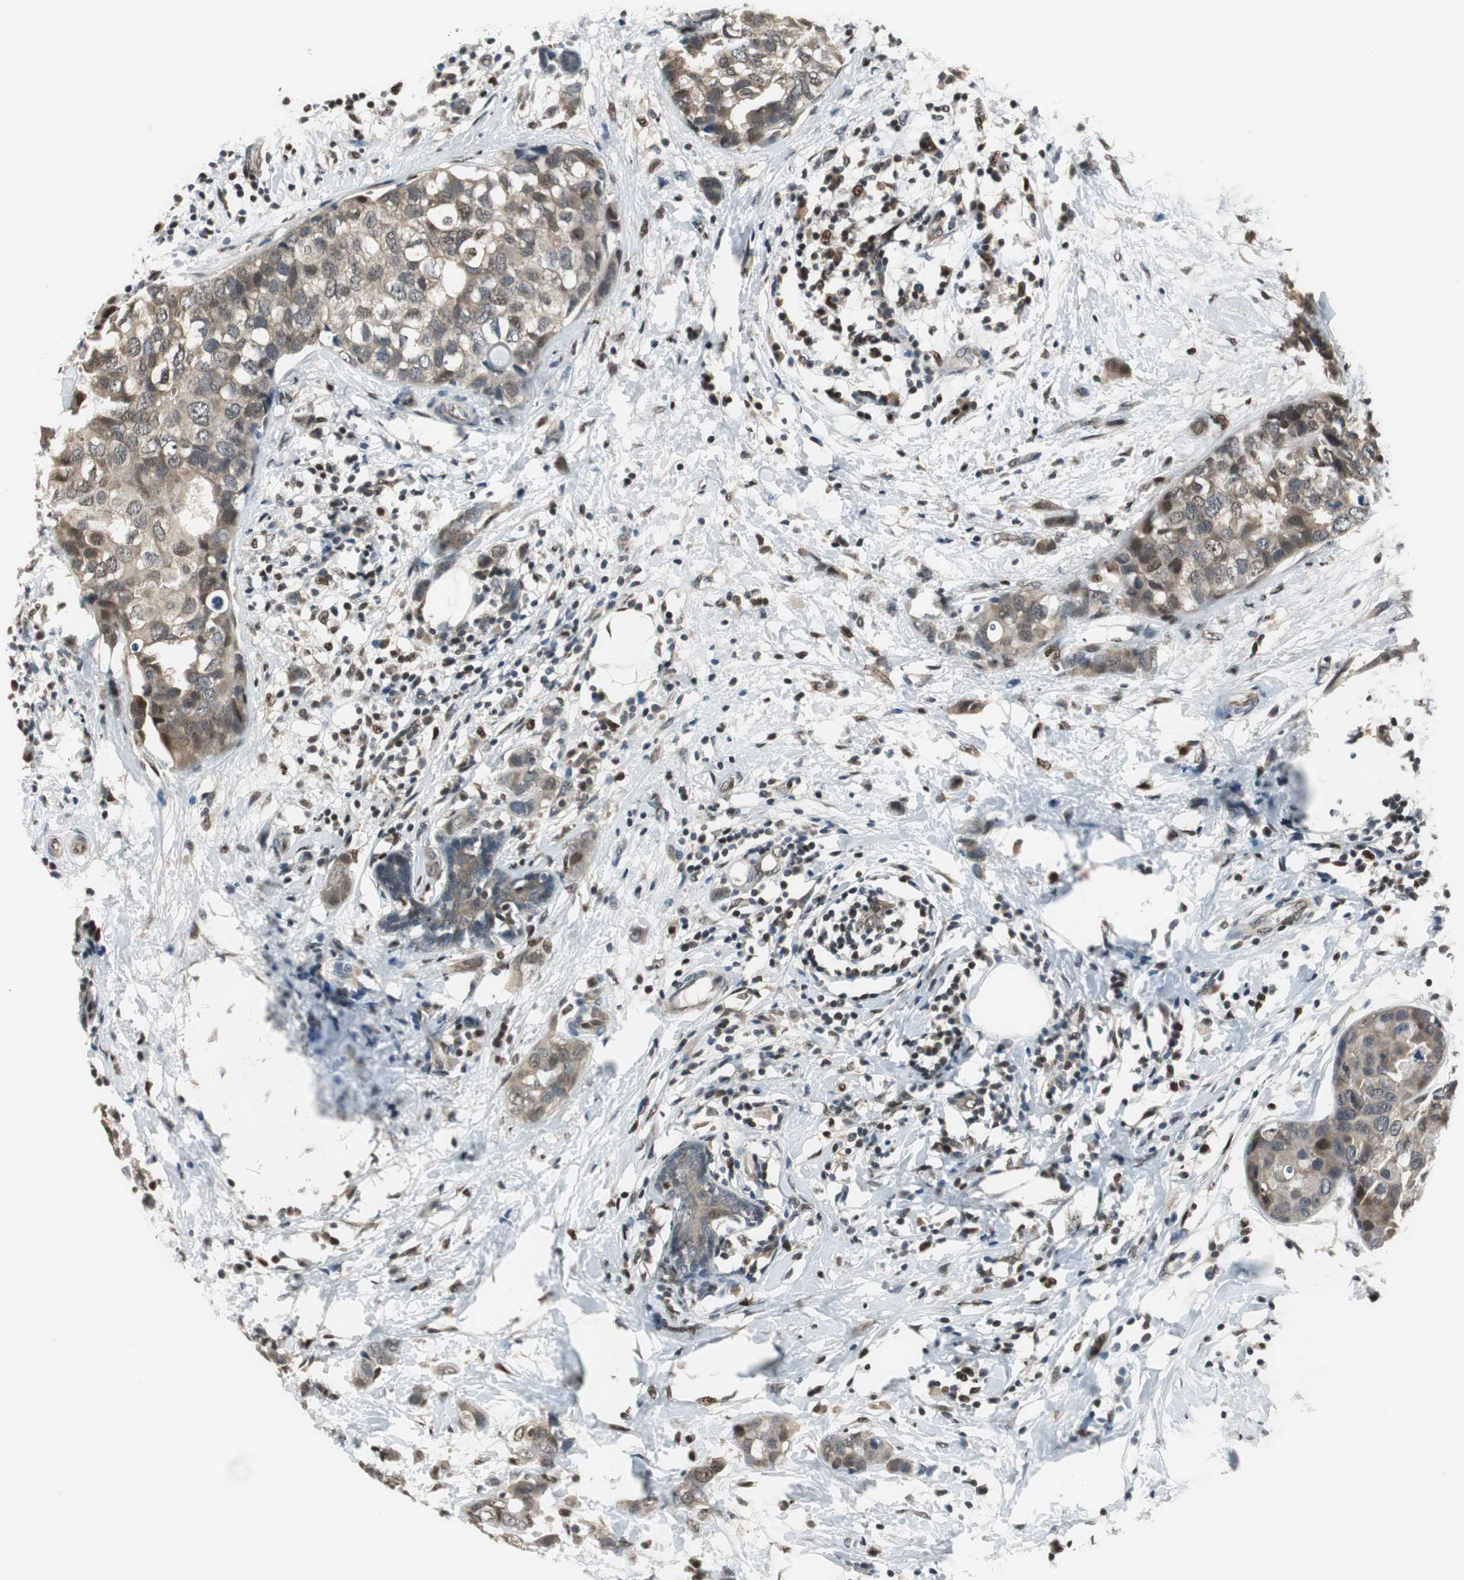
{"staining": {"intensity": "moderate", "quantity": "25%-75%", "location": "cytoplasmic/membranous"}, "tissue": "breast cancer", "cell_type": "Tumor cells", "image_type": "cancer", "snomed": [{"axis": "morphology", "description": "Normal tissue, NOS"}, {"axis": "morphology", "description": "Duct carcinoma"}, {"axis": "topography", "description": "Breast"}], "caption": "The histopathology image displays a brown stain indicating the presence of a protein in the cytoplasmic/membranous of tumor cells in infiltrating ductal carcinoma (breast).", "gene": "MAFB", "patient": {"sex": "female", "age": 50}}